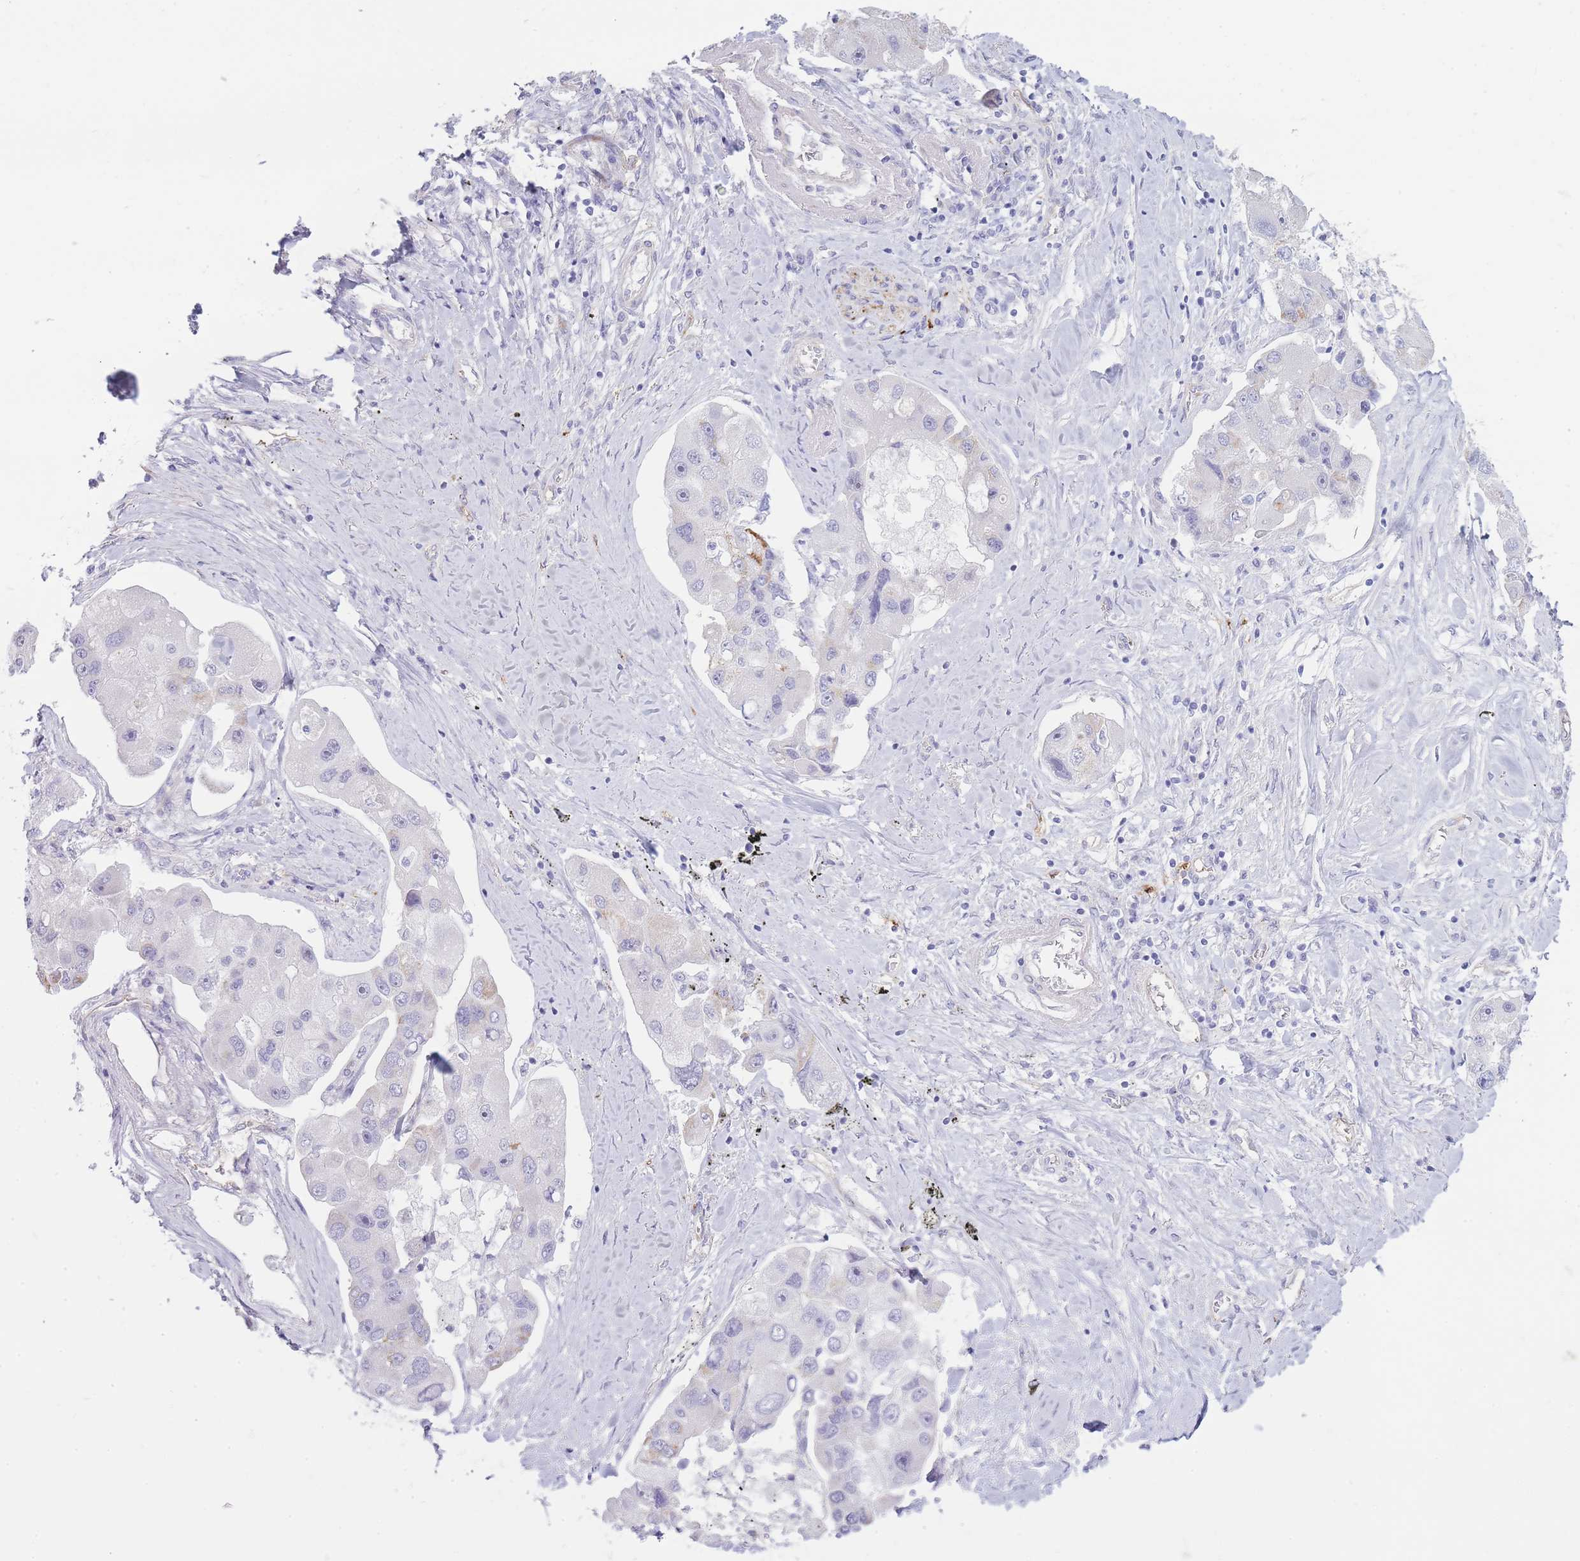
{"staining": {"intensity": "weak", "quantity": "<25%", "location": "cytoplasmic/membranous"}, "tissue": "lung cancer", "cell_type": "Tumor cells", "image_type": "cancer", "snomed": [{"axis": "morphology", "description": "Adenocarcinoma, NOS"}, {"axis": "topography", "description": "Lung"}], "caption": "The immunohistochemistry image has no significant expression in tumor cells of lung adenocarcinoma tissue.", "gene": "UTP14A", "patient": {"sex": "female", "age": 54}}